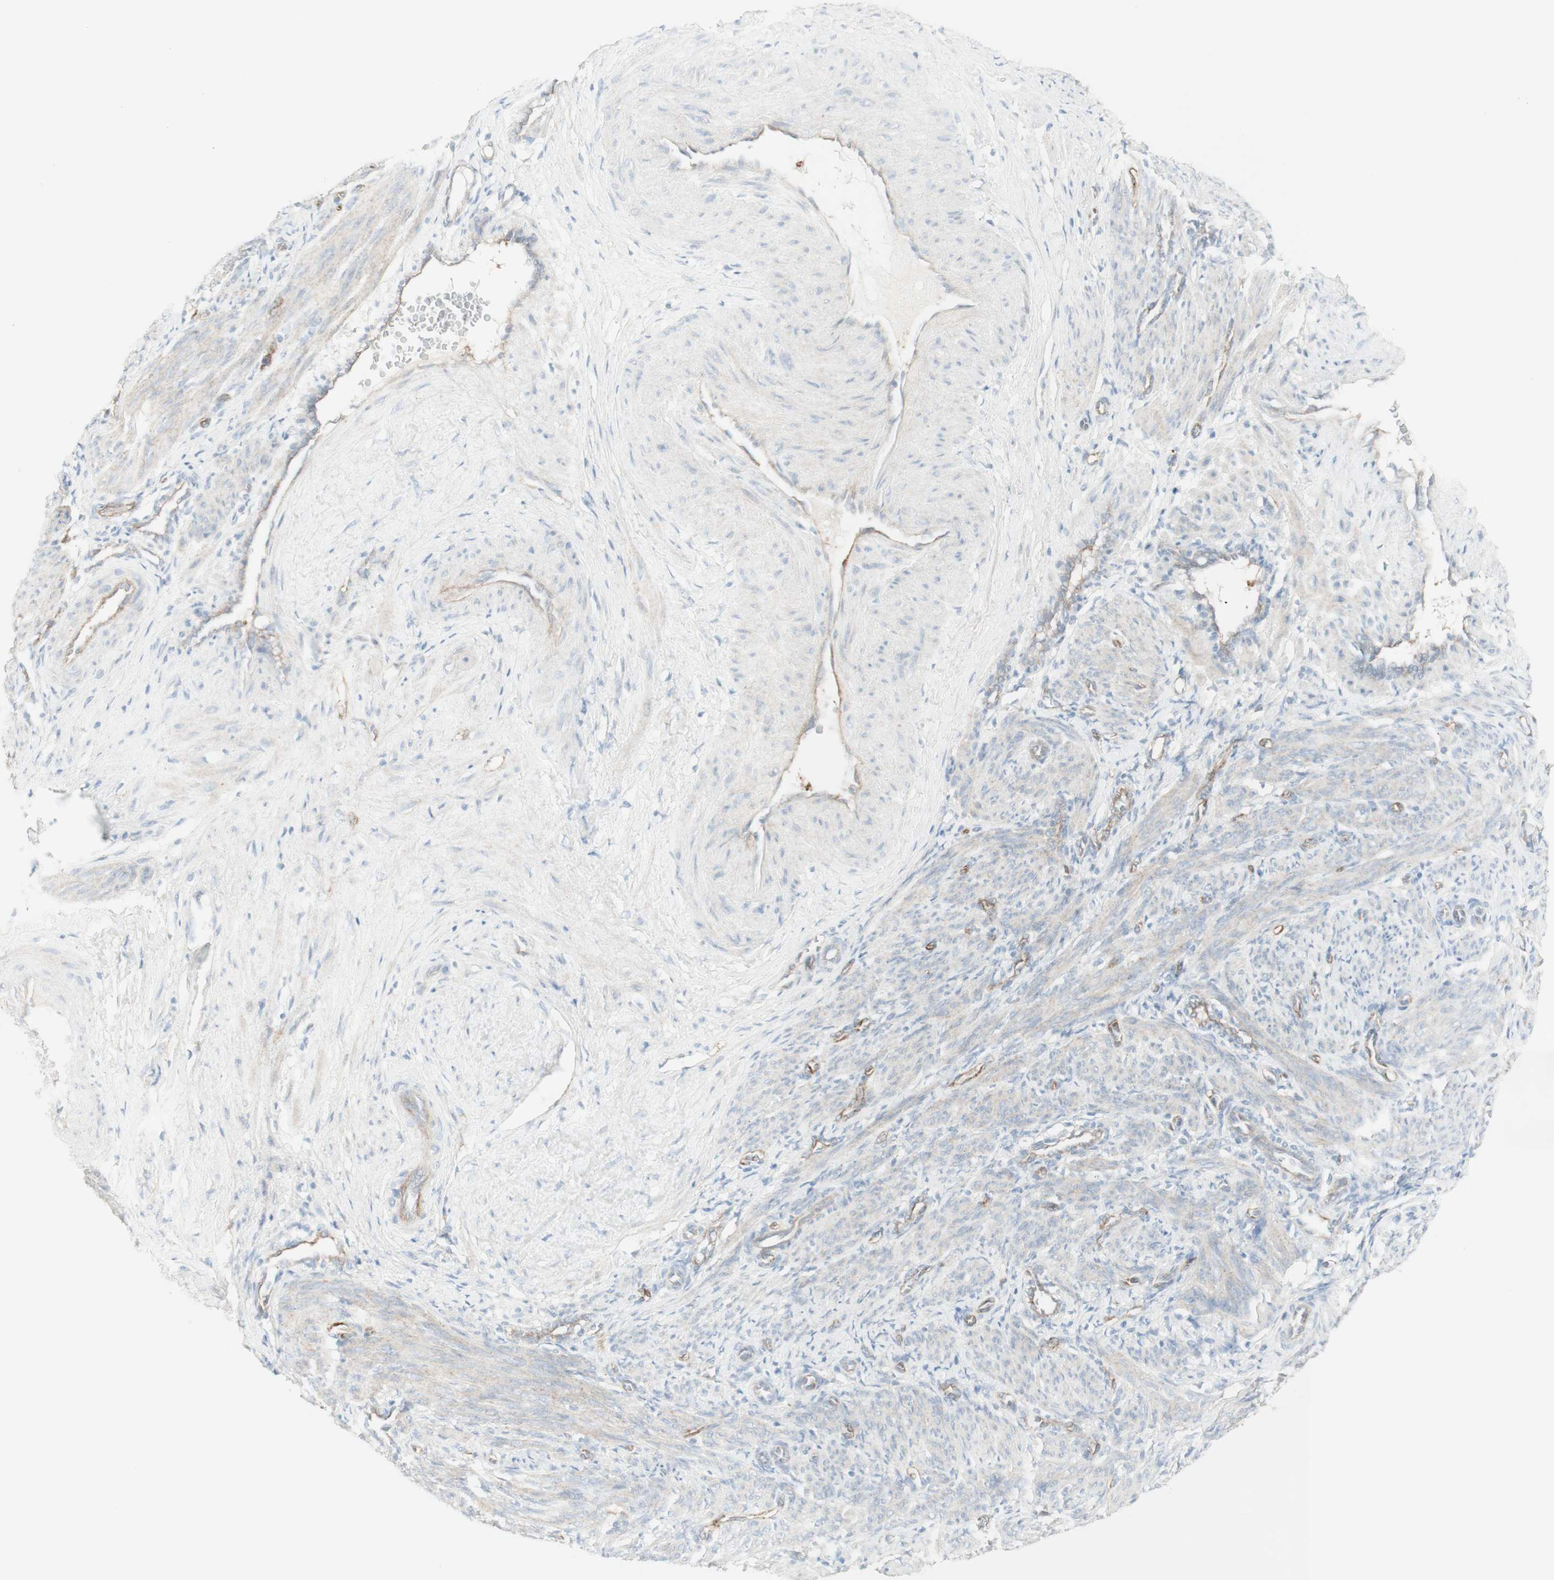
{"staining": {"intensity": "weak", "quantity": "25%-75%", "location": "cytoplasmic/membranous"}, "tissue": "smooth muscle", "cell_type": "Smooth muscle cells", "image_type": "normal", "snomed": [{"axis": "morphology", "description": "Normal tissue, NOS"}, {"axis": "topography", "description": "Endometrium"}], "caption": "IHC histopathology image of benign smooth muscle: smooth muscle stained using IHC shows low levels of weak protein expression localized specifically in the cytoplasmic/membranous of smooth muscle cells, appearing as a cytoplasmic/membranous brown color.", "gene": "MYO6", "patient": {"sex": "female", "age": 33}}